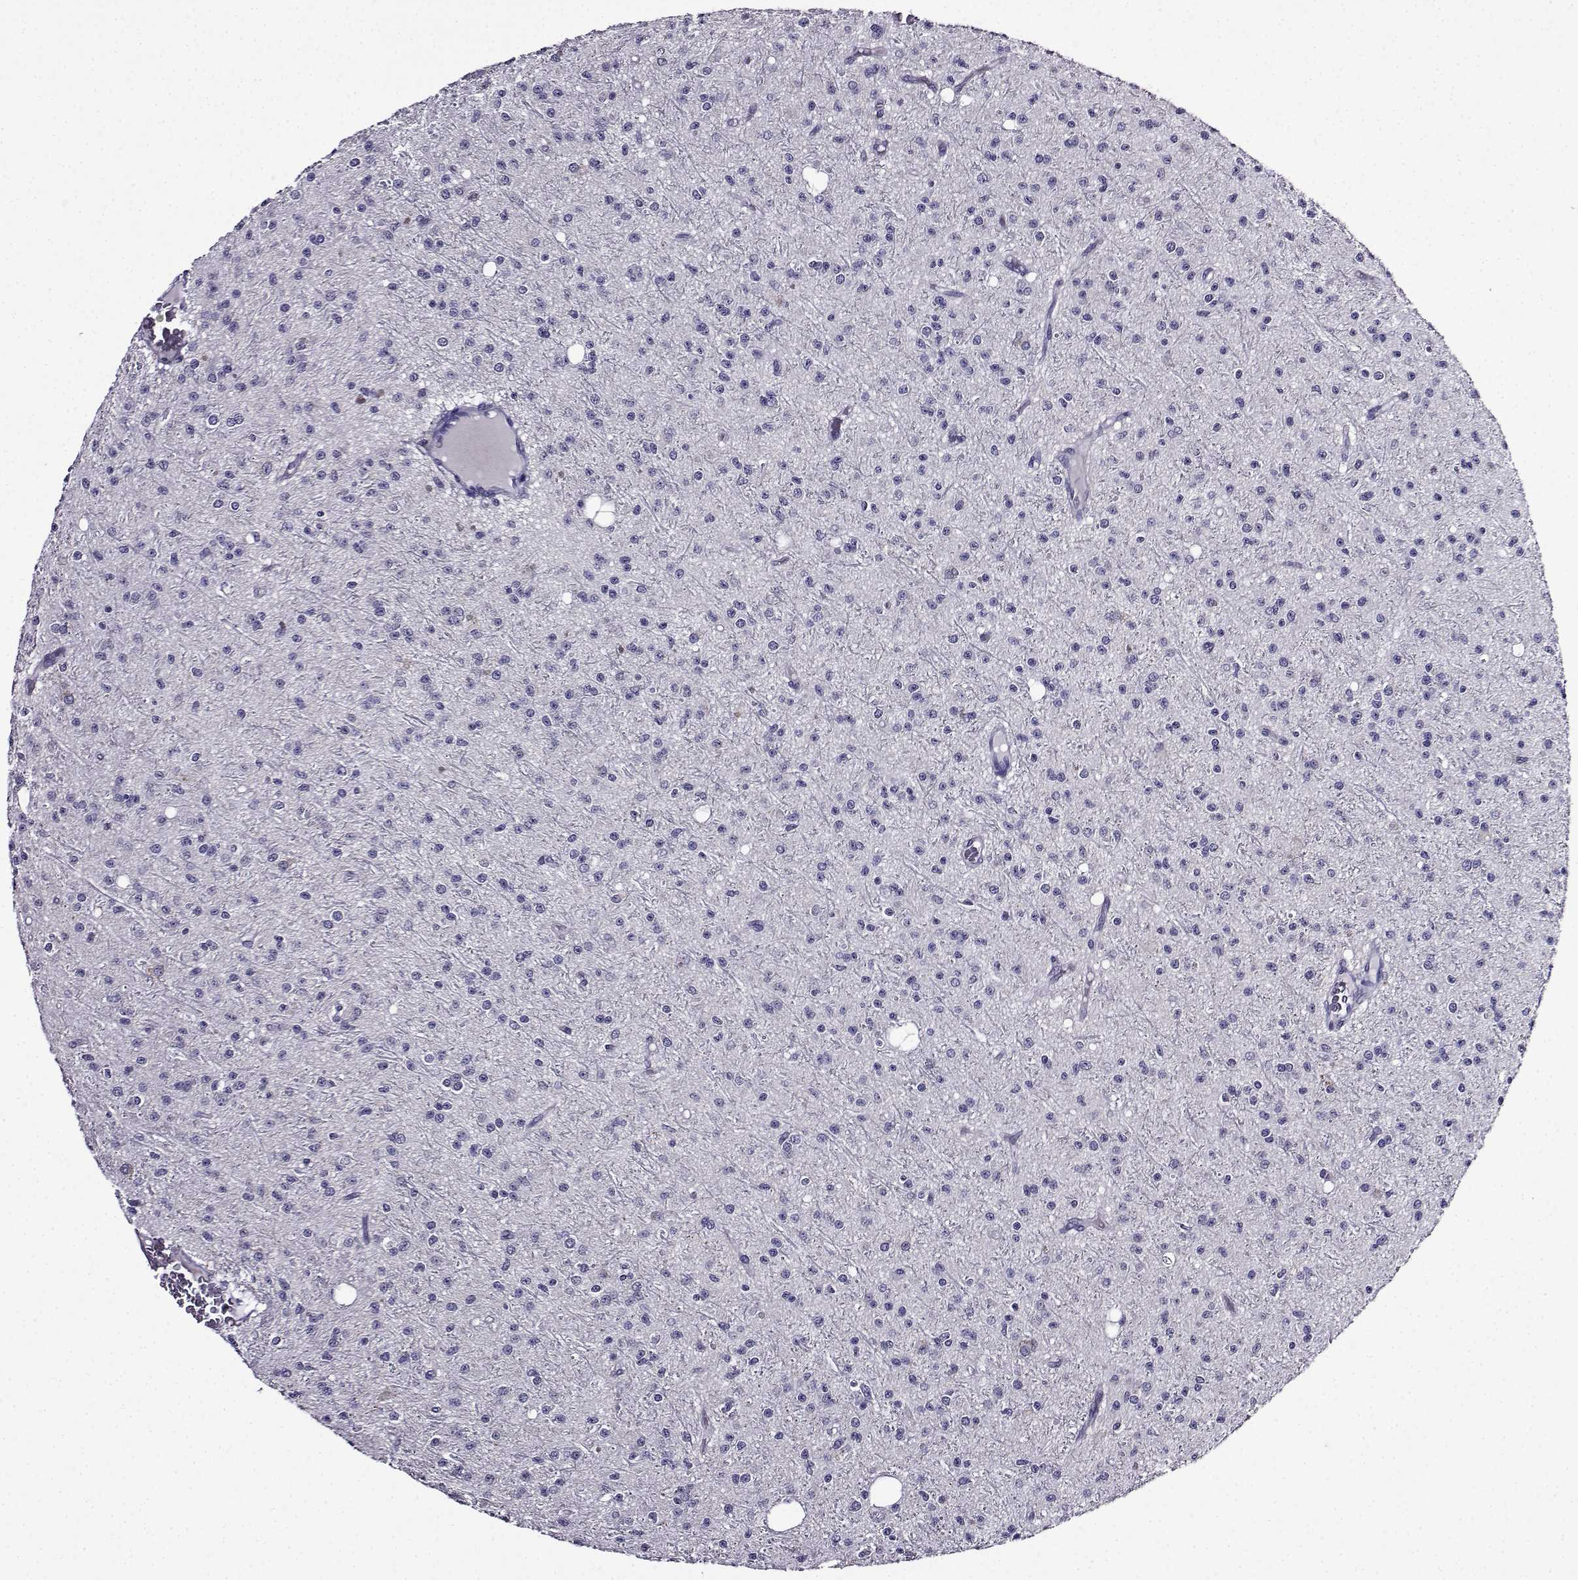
{"staining": {"intensity": "negative", "quantity": "none", "location": "none"}, "tissue": "glioma", "cell_type": "Tumor cells", "image_type": "cancer", "snomed": [{"axis": "morphology", "description": "Glioma, malignant, Low grade"}, {"axis": "topography", "description": "Brain"}], "caption": "DAB immunohistochemical staining of glioma exhibits no significant positivity in tumor cells. (DAB (3,3'-diaminobenzidine) immunohistochemistry (IHC), high magnification).", "gene": "TMEM266", "patient": {"sex": "male", "age": 27}}